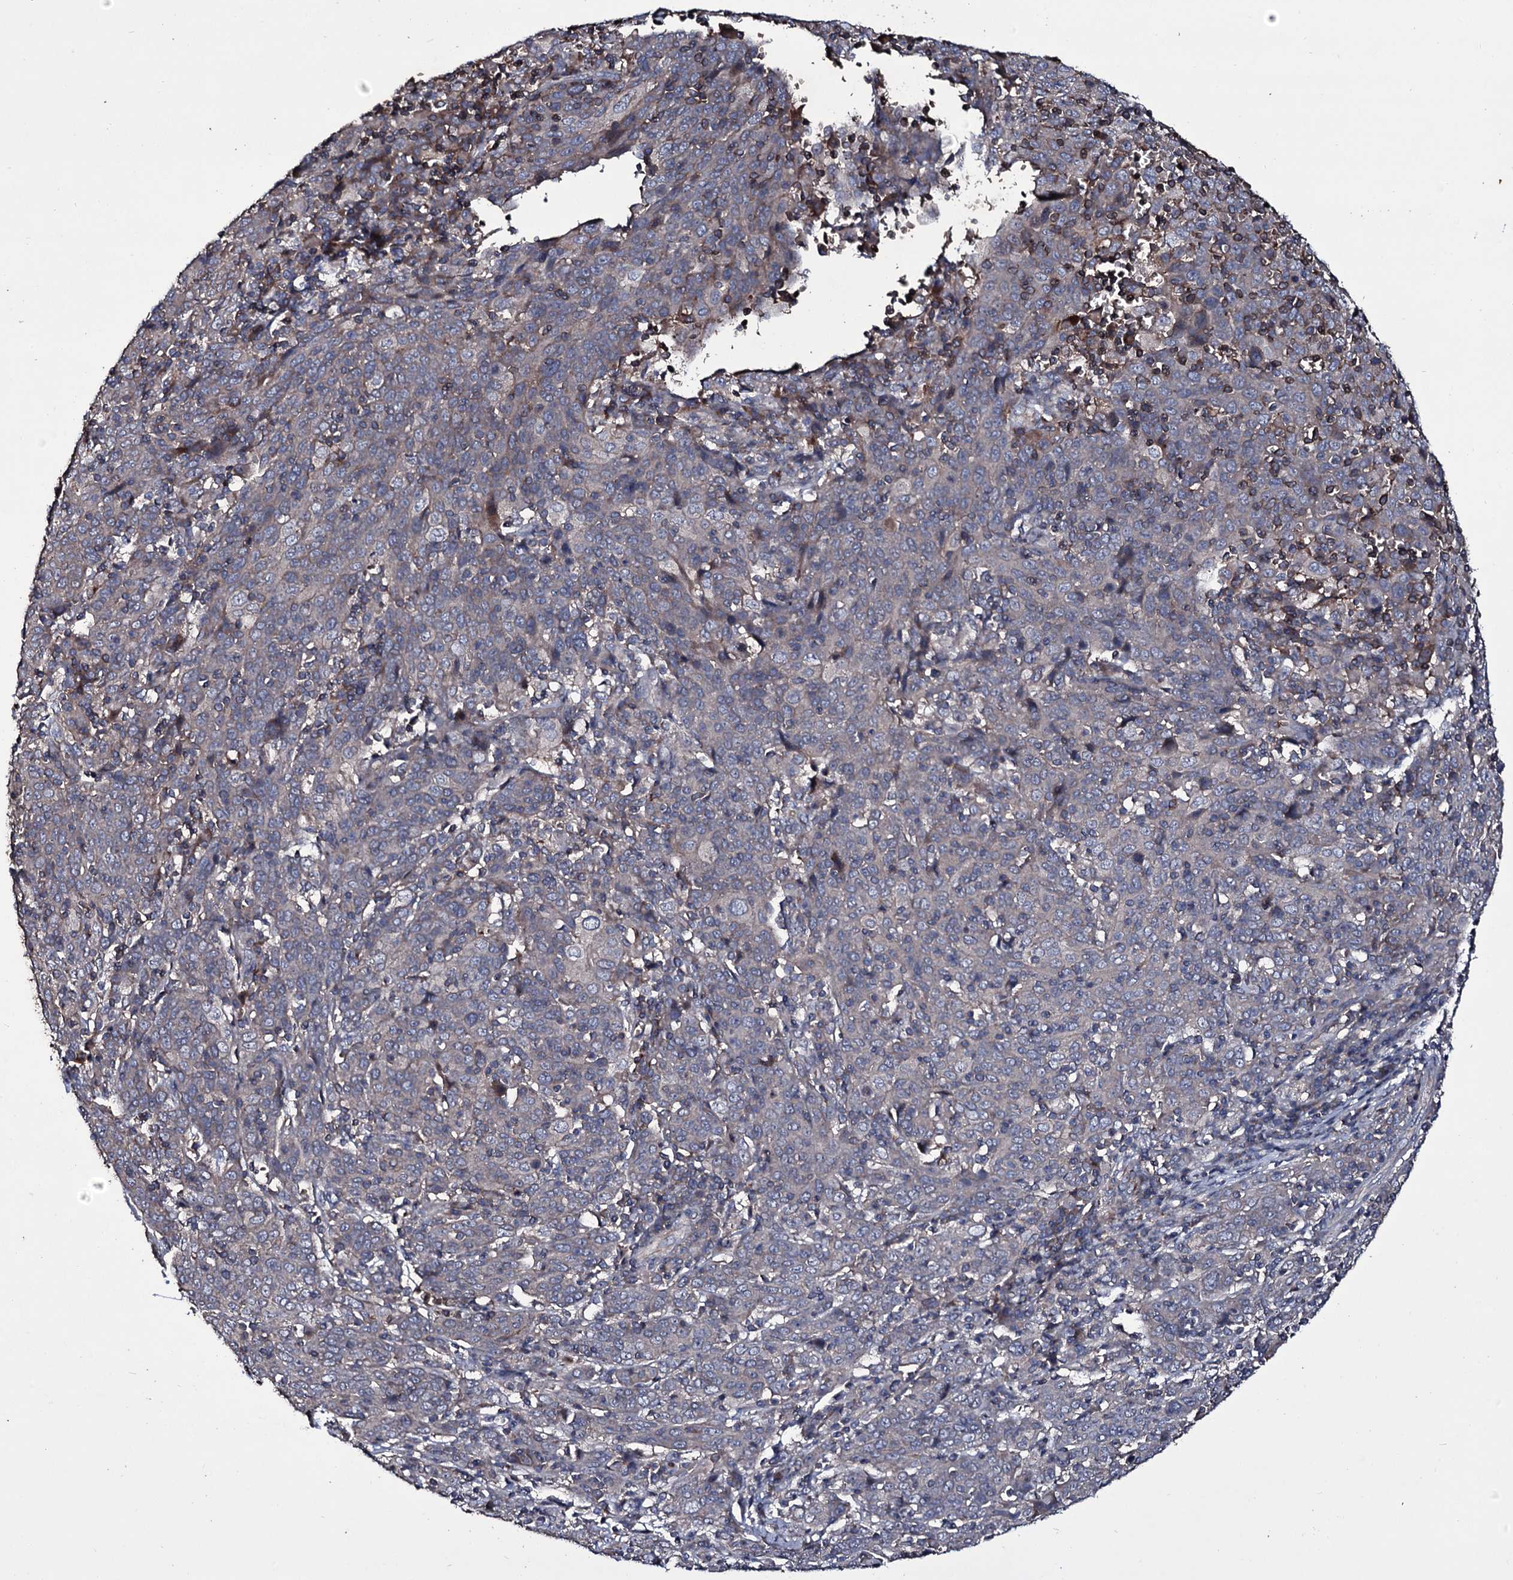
{"staining": {"intensity": "negative", "quantity": "none", "location": "none"}, "tissue": "cervical cancer", "cell_type": "Tumor cells", "image_type": "cancer", "snomed": [{"axis": "morphology", "description": "Squamous cell carcinoma, NOS"}, {"axis": "topography", "description": "Cervix"}], "caption": "Immunohistochemistry (IHC) image of human cervical cancer stained for a protein (brown), which reveals no staining in tumor cells.", "gene": "ZSWIM8", "patient": {"sex": "female", "age": 67}}